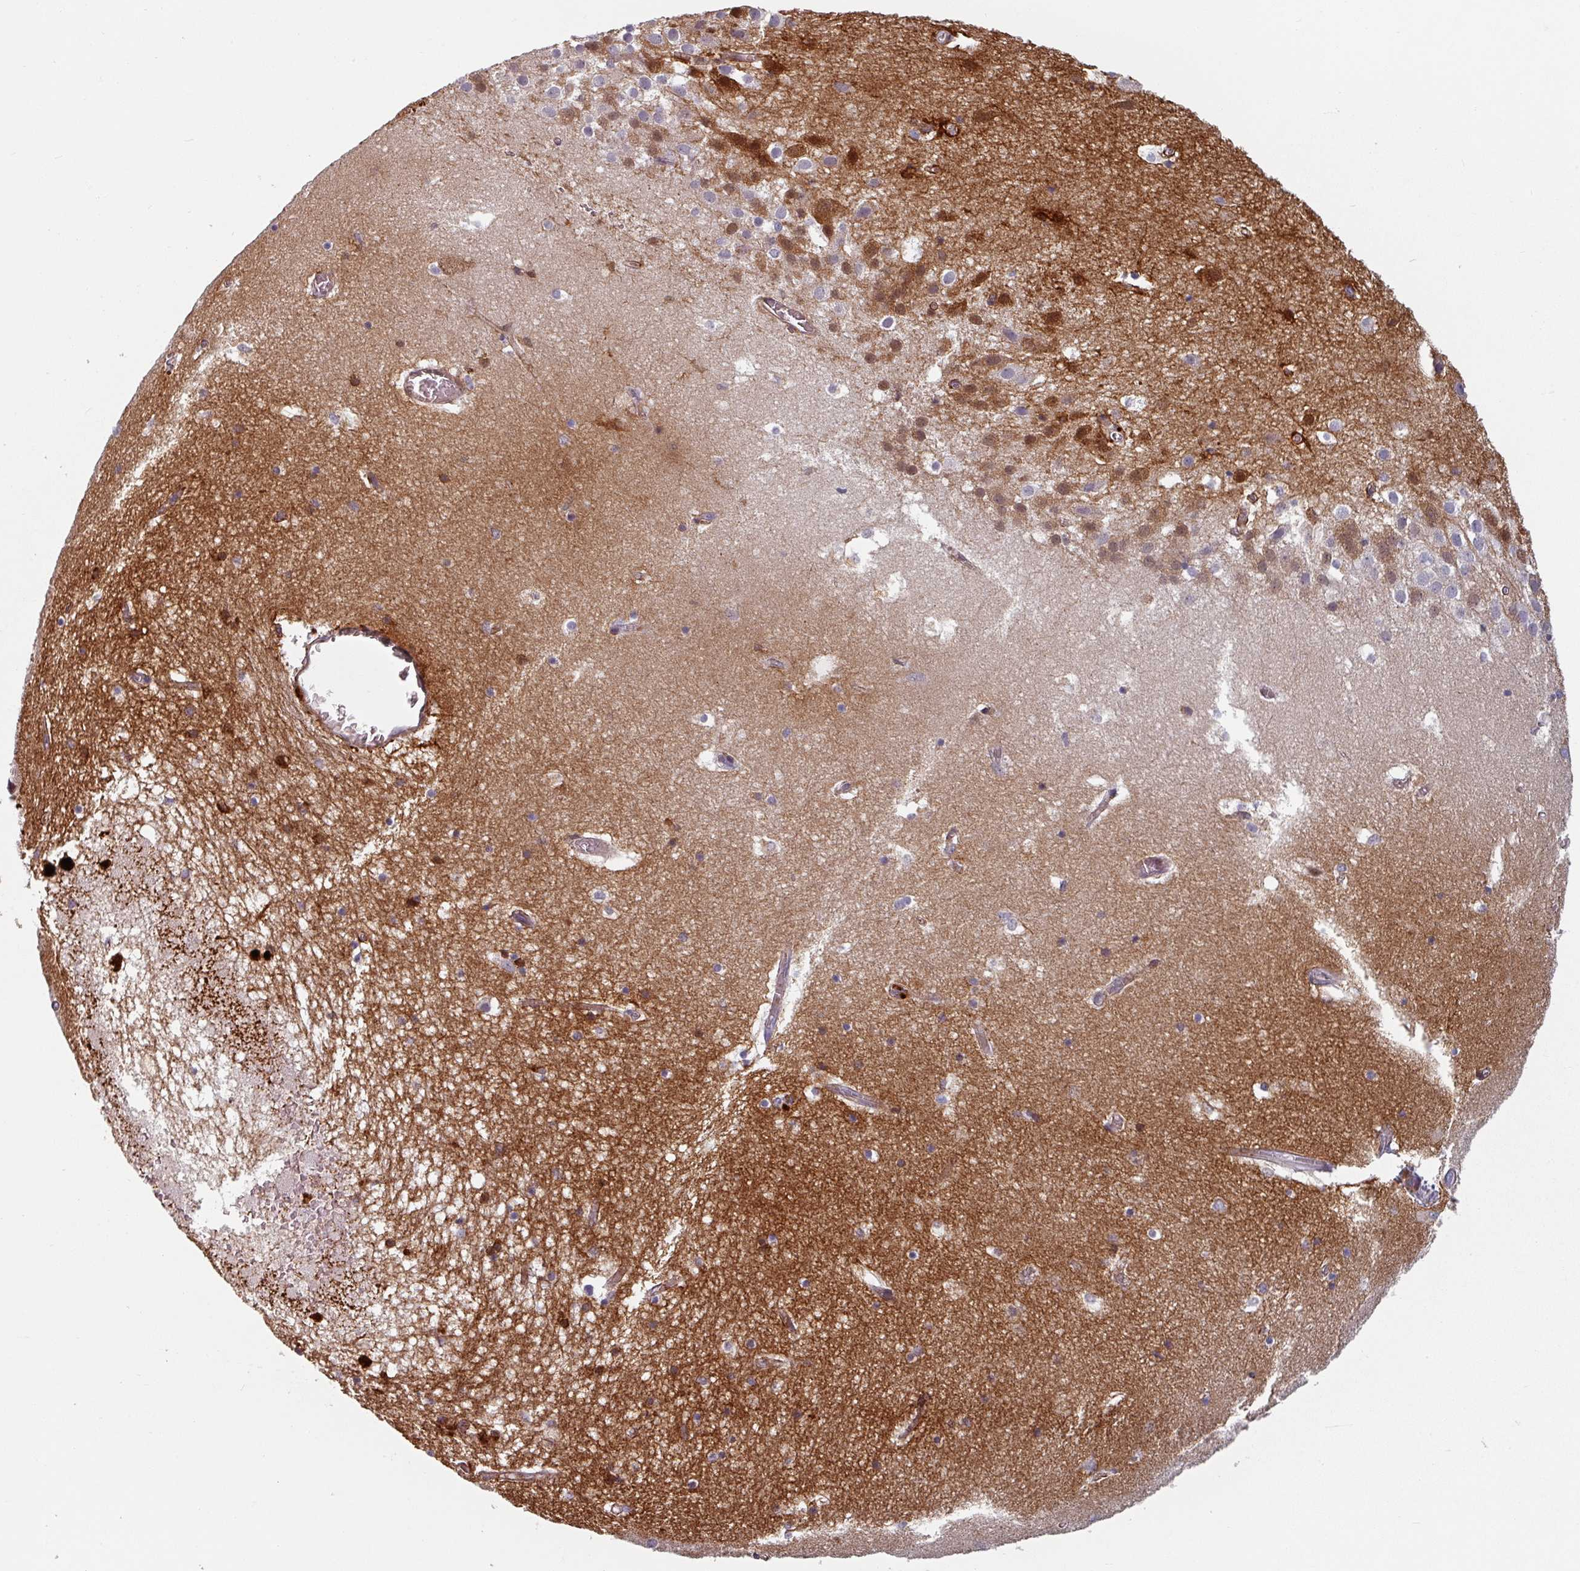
{"staining": {"intensity": "strong", "quantity": "<25%", "location": "cytoplasmic/membranous"}, "tissue": "hippocampus", "cell_type": "Glial cells", "image_type": "normal", "snomed": [{"axis": "morphology", "description": "Normal tissue, NOS"}, {"axis": "topography", "description": "Hippocampus"}], "caption": "A brown stain labels strong cytoplasmic/membranous positivity of a protein in glial cells of normal hippocampus. (Brightfield microscopy of DAB IHC at high magnification).", "gene": "CYB5RL", "patient": {"sex": "female", "age": 52}}